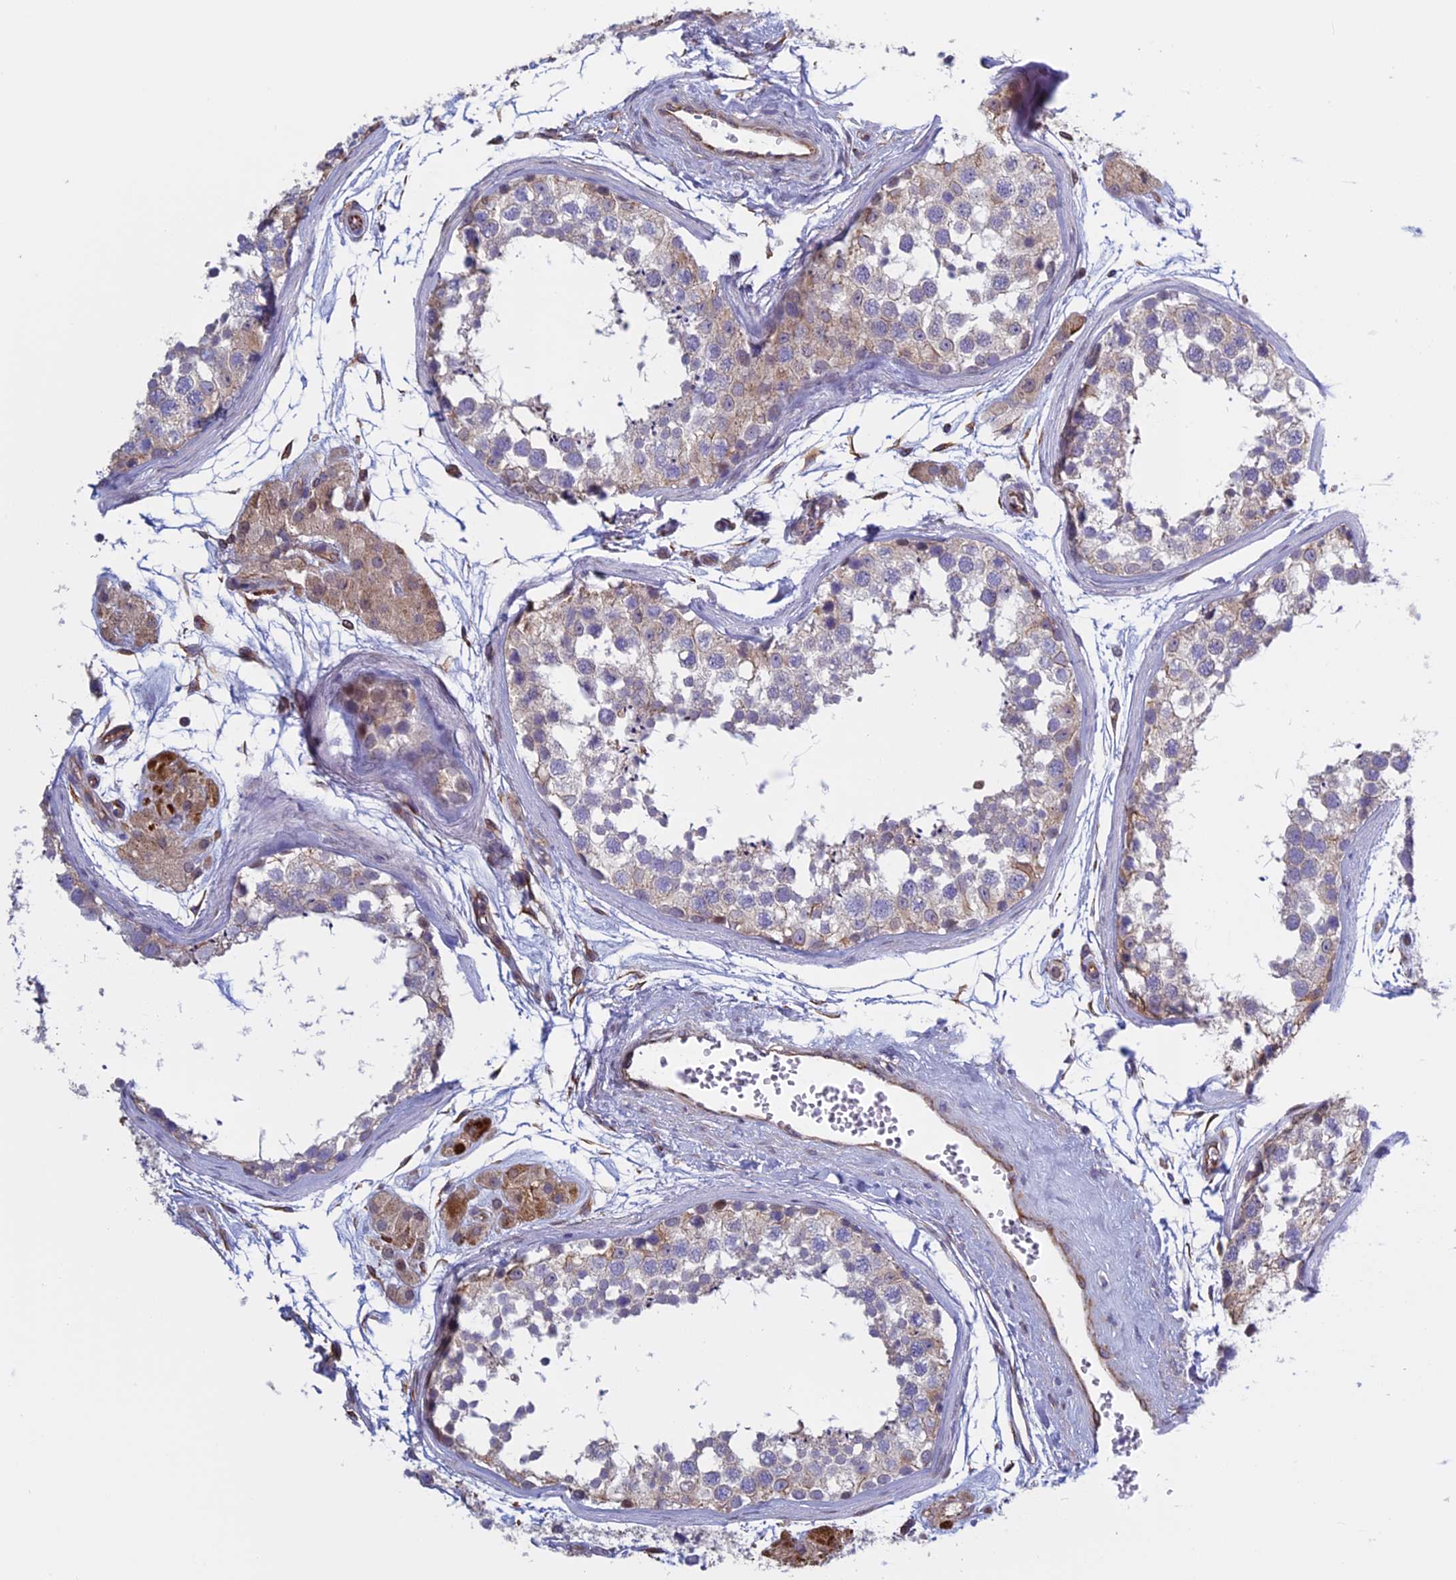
{"staining": {"intensity": "weak", "quantity": "<25%", "location": "cytoplasmic/membranous"}, "tissue": "testis", "cell_type": "Cells in seminiferous ducts", "image_type": "normal", "snomed": [{"axis": "morphology", "description": "Normal tissue, NOS"}, {"axis": "topography", "description": "Testis"}], "caption": "IHC of normal testis shows no positivity in cells in seminiferous ducts.", "gene": "BCL2L10", "patient": {"sex": "male", "age": 56}}